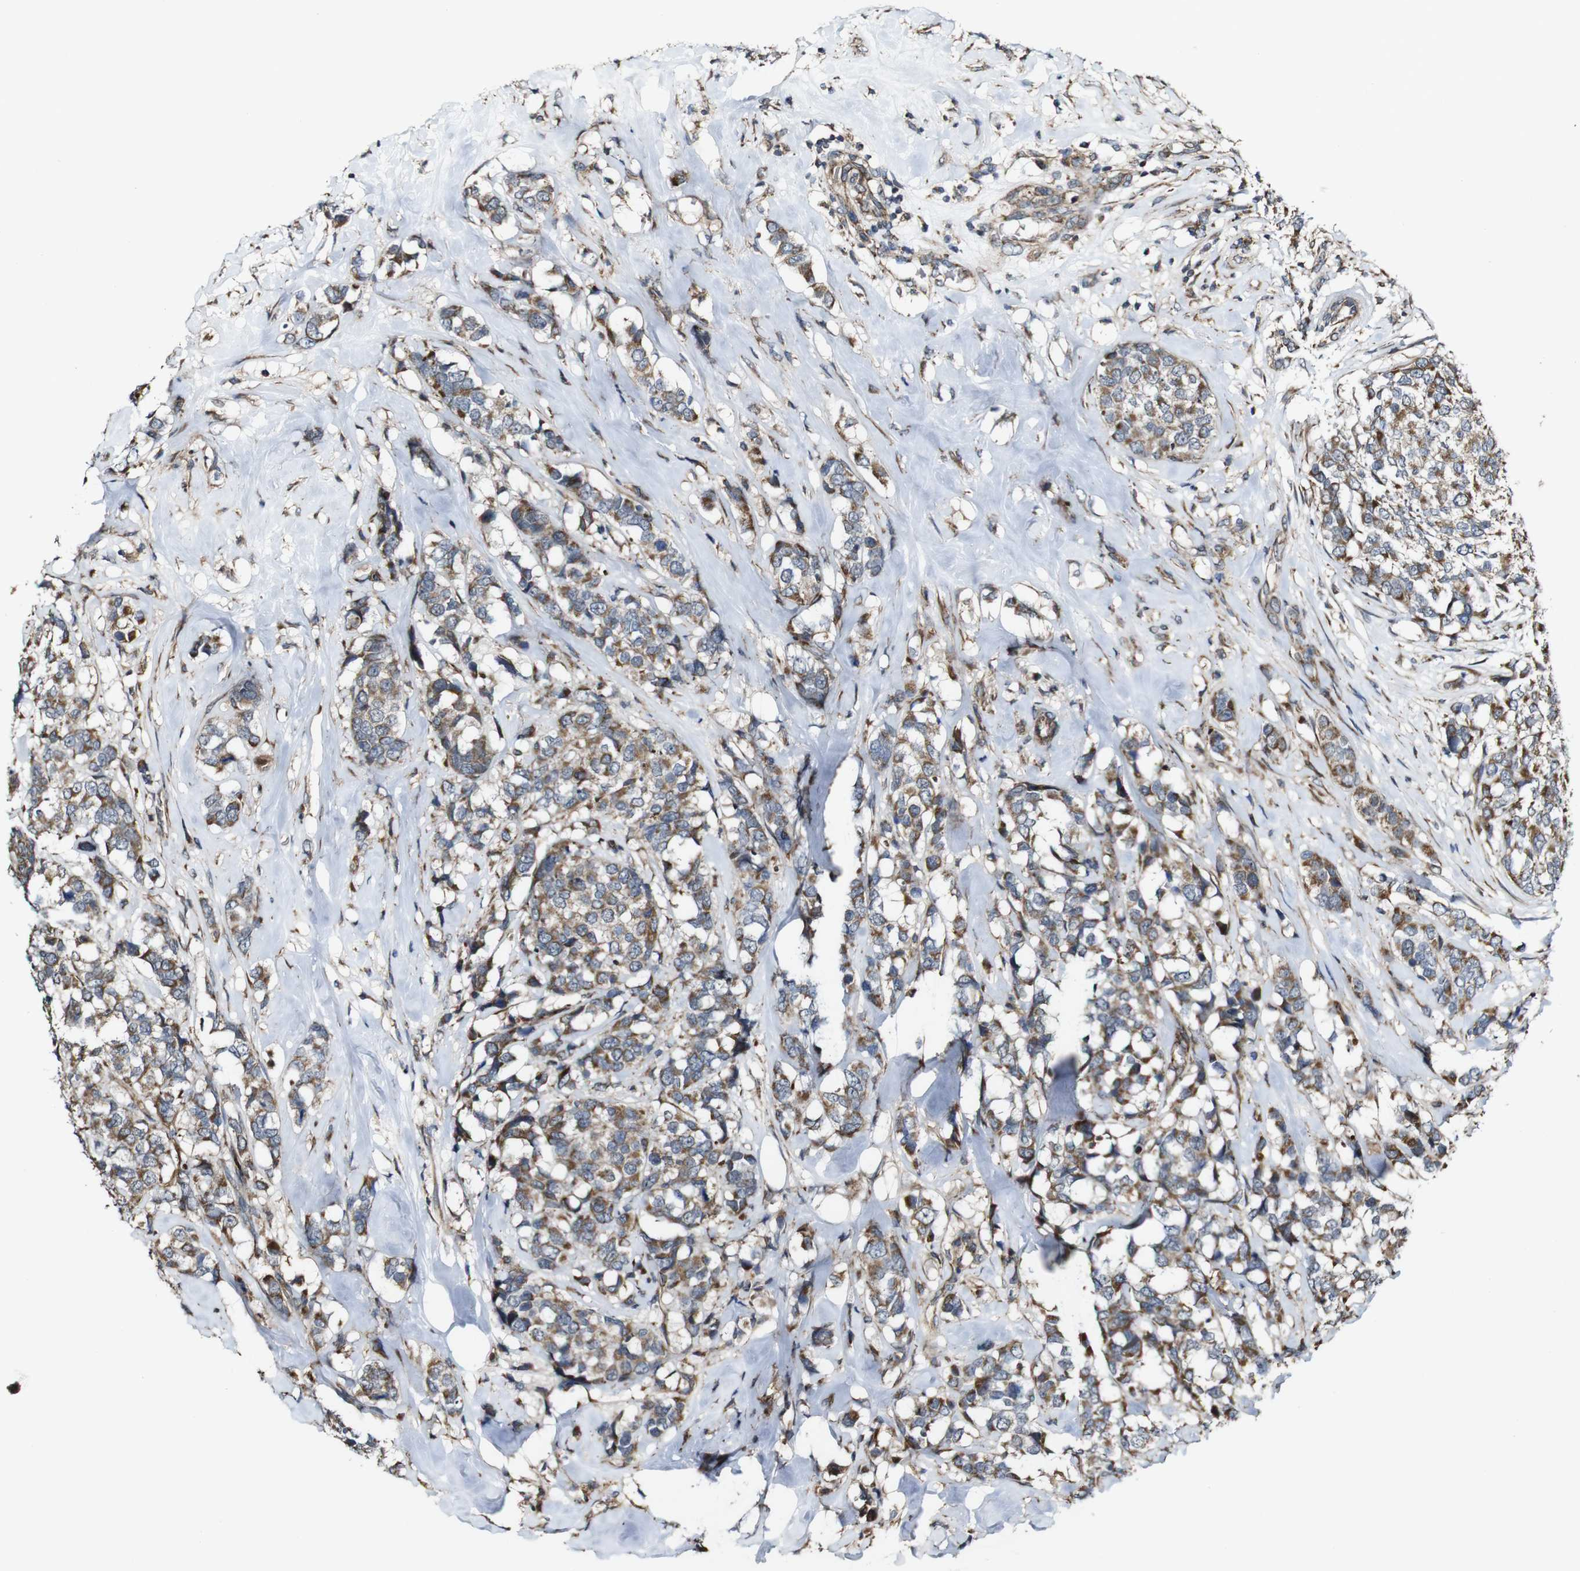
{"staining": {"intensity": "moderate", "quantity": ">75%", "location": "cytoplasmic/membranous"}, "tissue": "breast cancer", "cell_type": "Tumor cells", "image_type": "cancer", "snomed": [{"axis": "morphology", "description": "Lobular carcinoma"}, {"axis": "topography", "description": "Breast"}], "caption": "Protein expression by immunohistochemistry (IHC) demonstrates moderate cytoplasmic/membranous staining in approximately >75% of tumor cells in breast lobular carcinoma. Immunohistochemistry stains the protein in brown and the nuclei are stained blue.", "gene": "BTN3A3", "patient": {"sex": "female", "age": 59}}